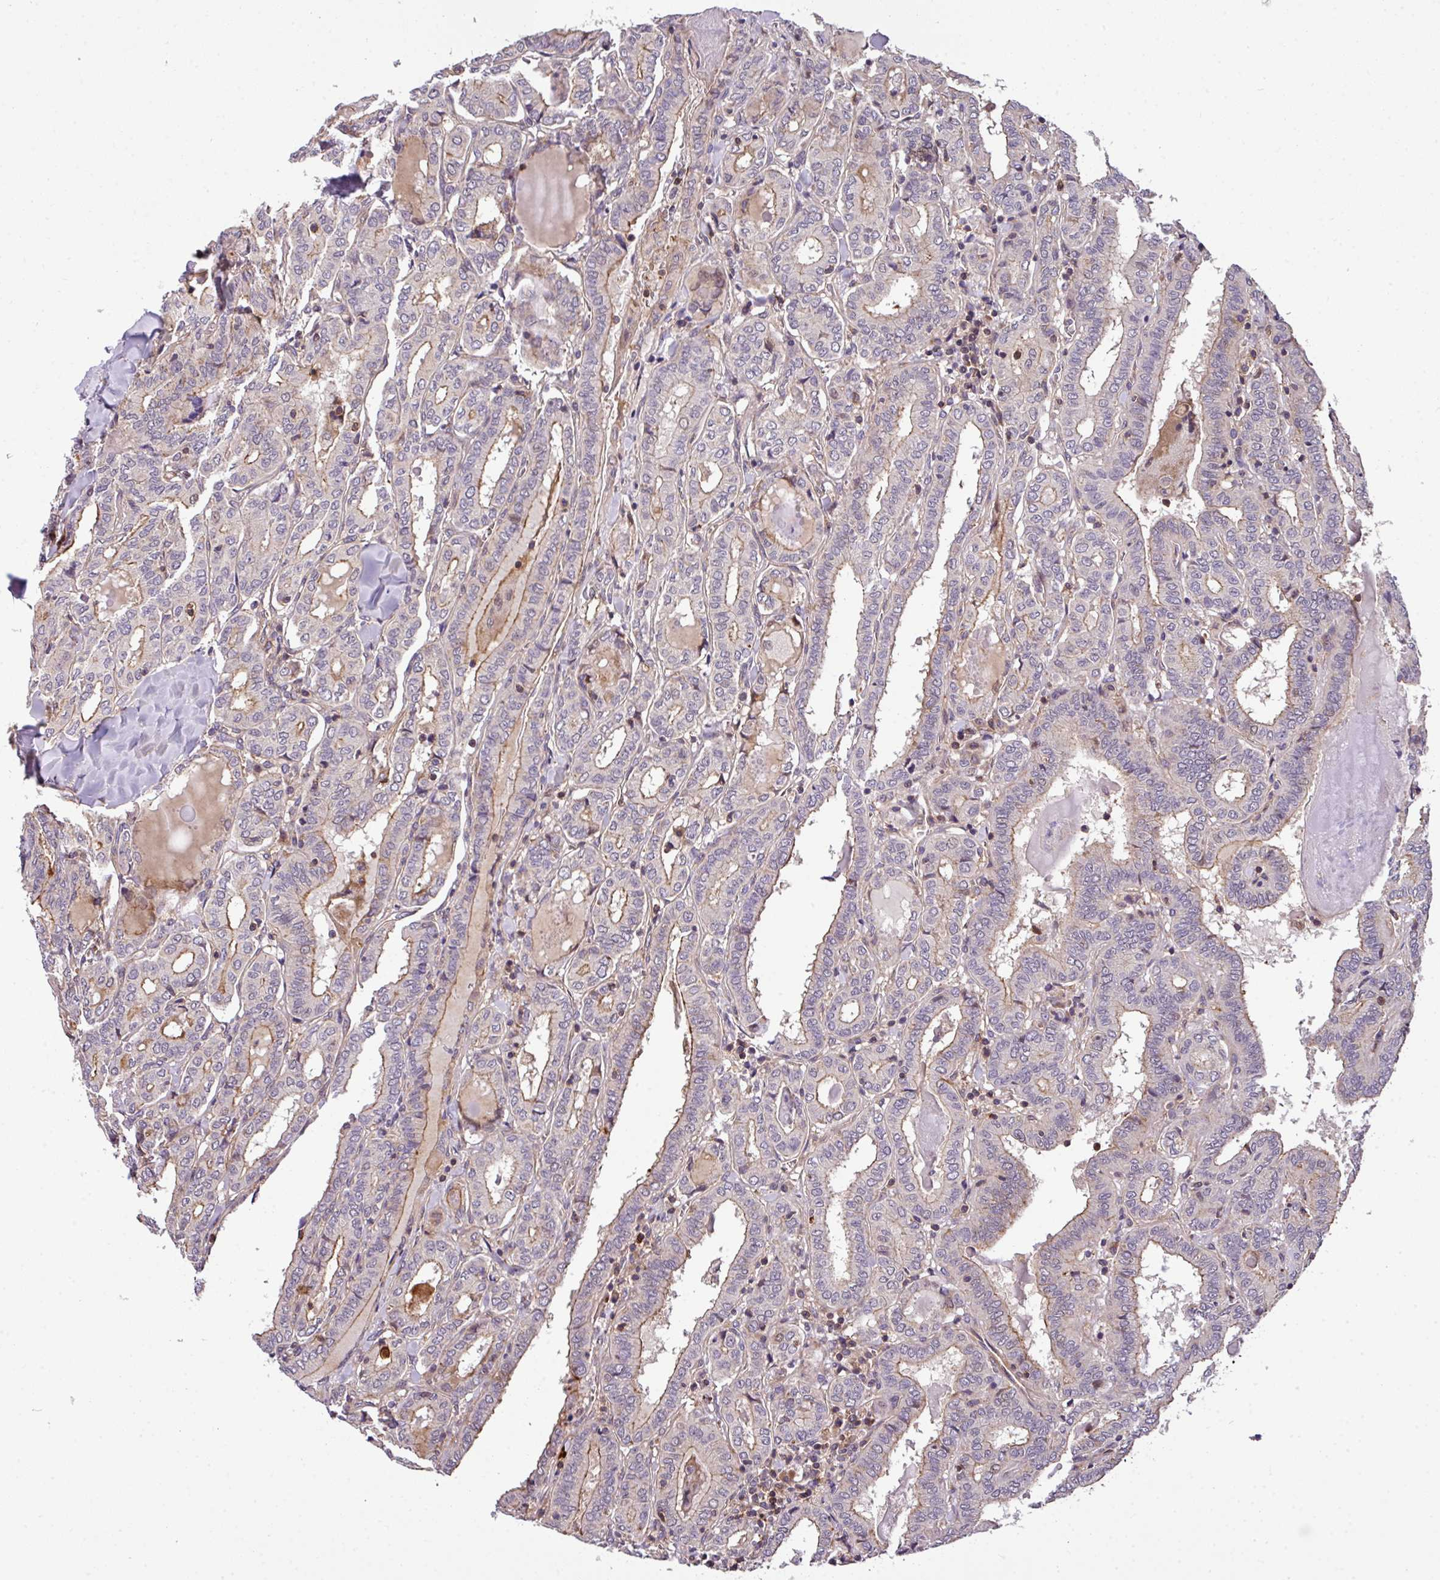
{"staining": {"intensity": "moderate", "quantity": "25%-75%", "location": "cytoplasmic/membranous"}, "tissue": "thyroid cancer", "cell_type": "Tumor cells", "image_type": "cancer", "snomed": [{"axis": "morphology", "description": "Papillary adenocarcinoma, NOS"}, {"axis": "topography", "description": "Thyroid gland"}], "caption": "Tumor cells show medium levels of moderate cytoplasmic/membranous staining in about 25%-75% of cells in thyroid cancer (papillary adenocarcinoma).", "gene": "CASS4", "patient": {"sex": "female", "age": 72}}